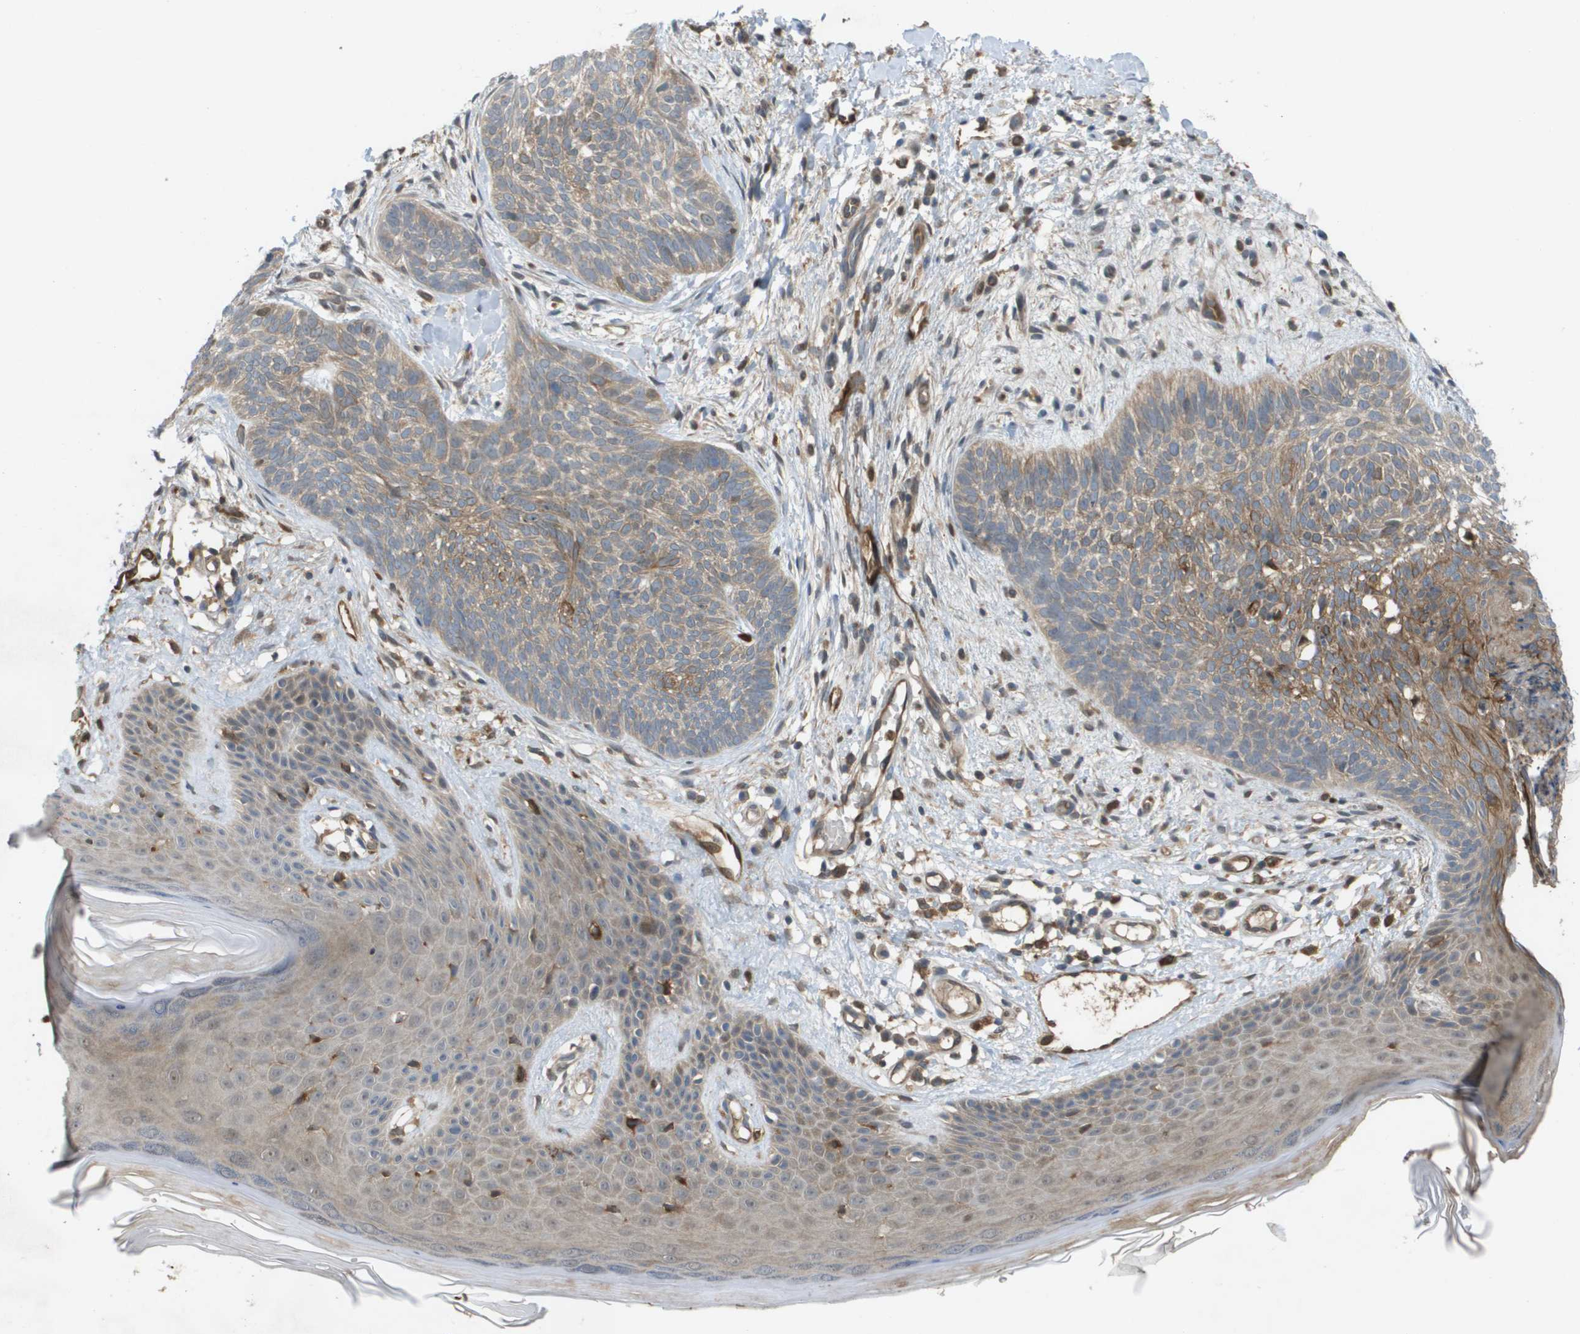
{"staining": {"intensity": "weak", "quantity": ">75%", "location": "cytoplasmic/membranous"}, "tissue": "skin cancer", "cell_type": "Tumor cells", "image_type": "cancer", "snomed": [{"axis": "morphology", "description": "Basal cell carcinoma"}, {"axis": "topography", "description": "Skin"}], "caption": "Human skin cancer stained with a brown dye demonstrates weak cytoplasmic/membranous positive expression in about >75% of tumor cells.", "gene": "PALD1", "patient": {"sex": "female", "age": 59}}